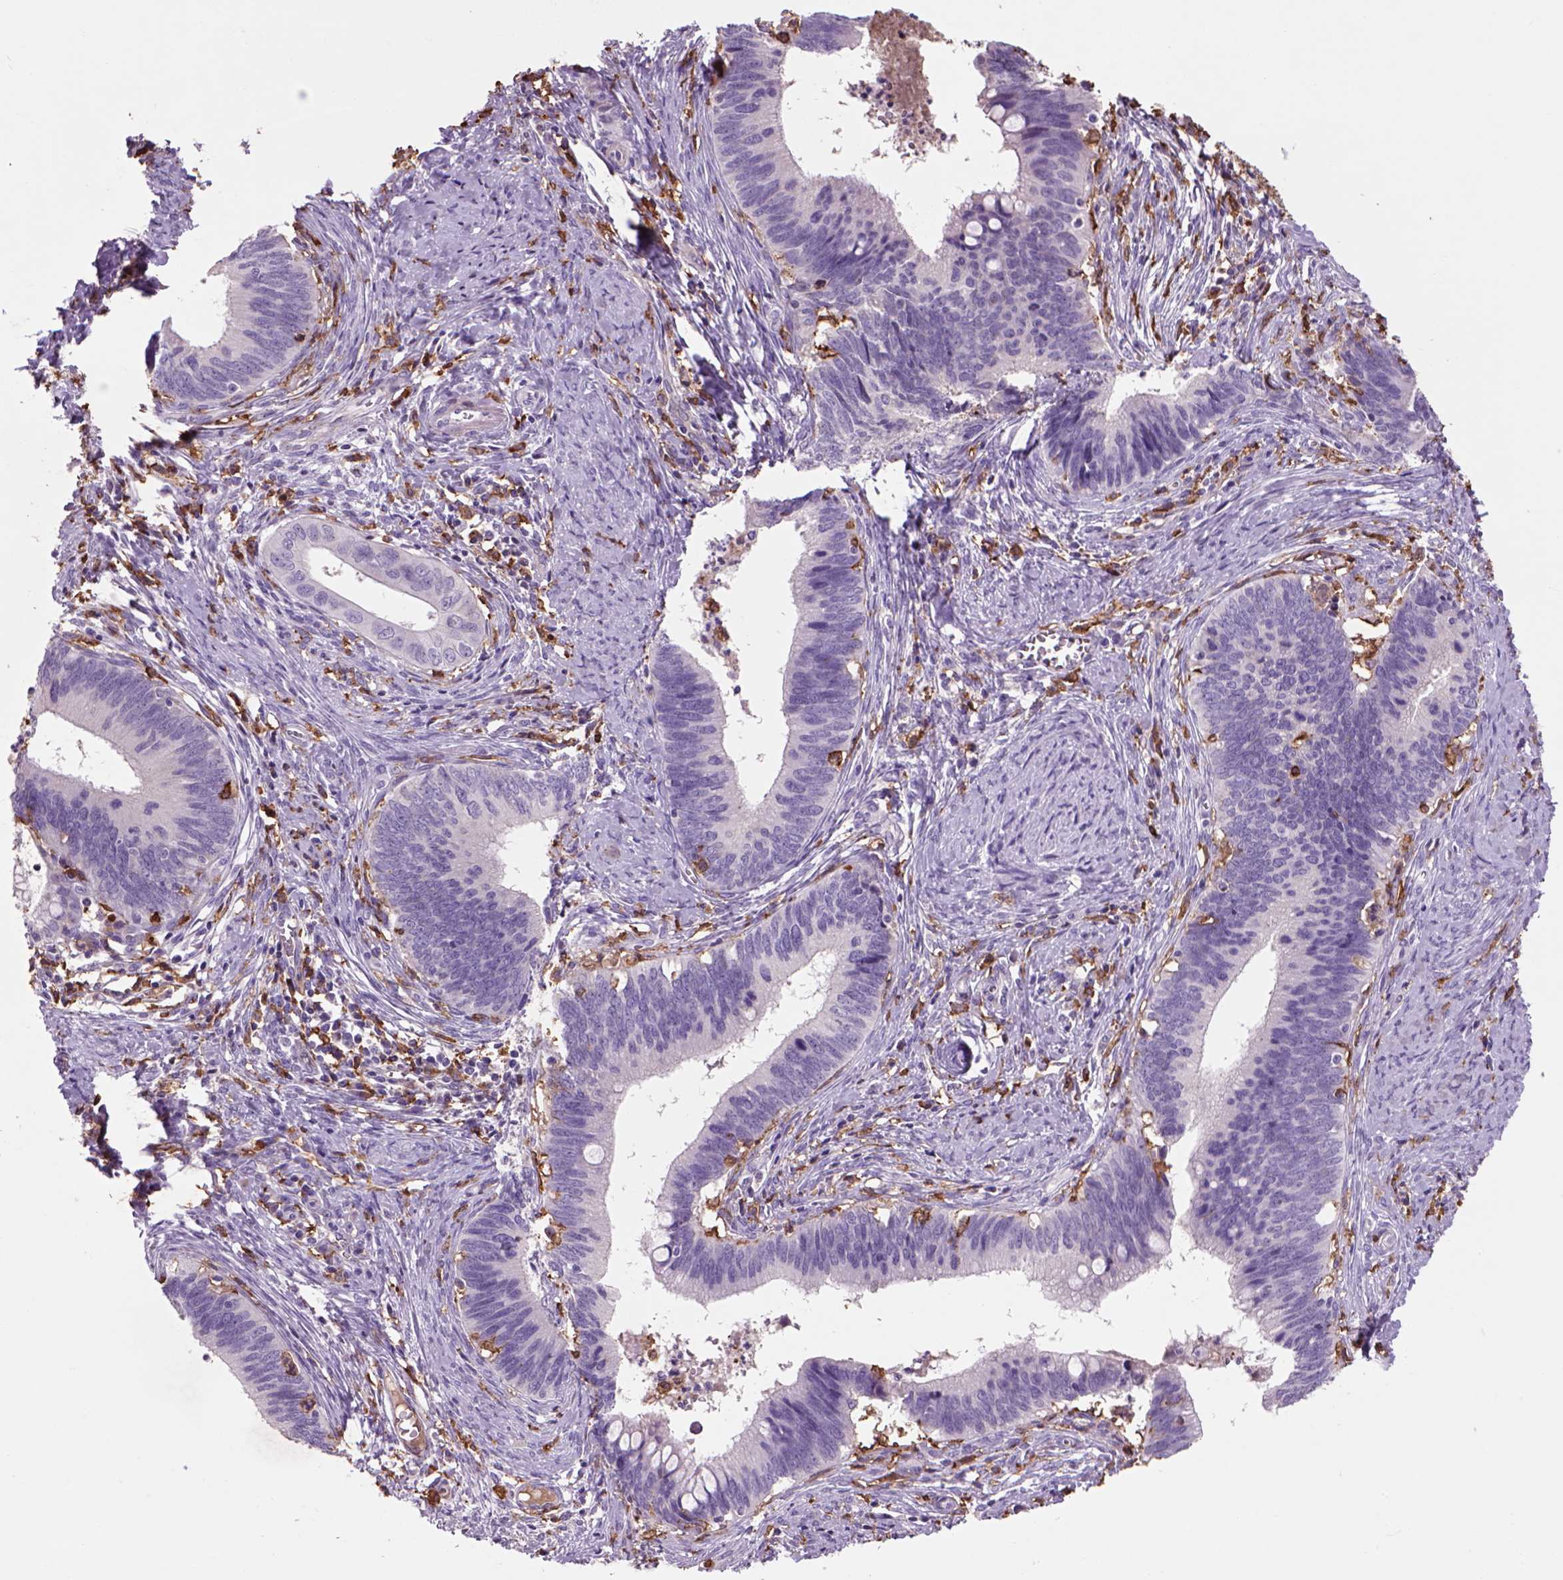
{"staining": {"intensity": "negative", "quantity": "none", "location": "none"}, "tissue": "cervical cancer", "cell_type": "Tumor cells", "image_type": "cancer", "snomed": [{"axis": "morphology", "description": "Adenocarcinoma, NOS"}, {"axis": "topography", "description": "Cervix"}], "caption": "The photomicrograph shows no staining of tumor cells in cervical cancer (adenocarcinoma). Brightfield microscopy of immunohistochemistry (IHC) stained with DAB (brown) and hematoxylin (blue), captured at high magnification.", "gene": "CD14", "patient": {"sex": "female", "age": 42}}